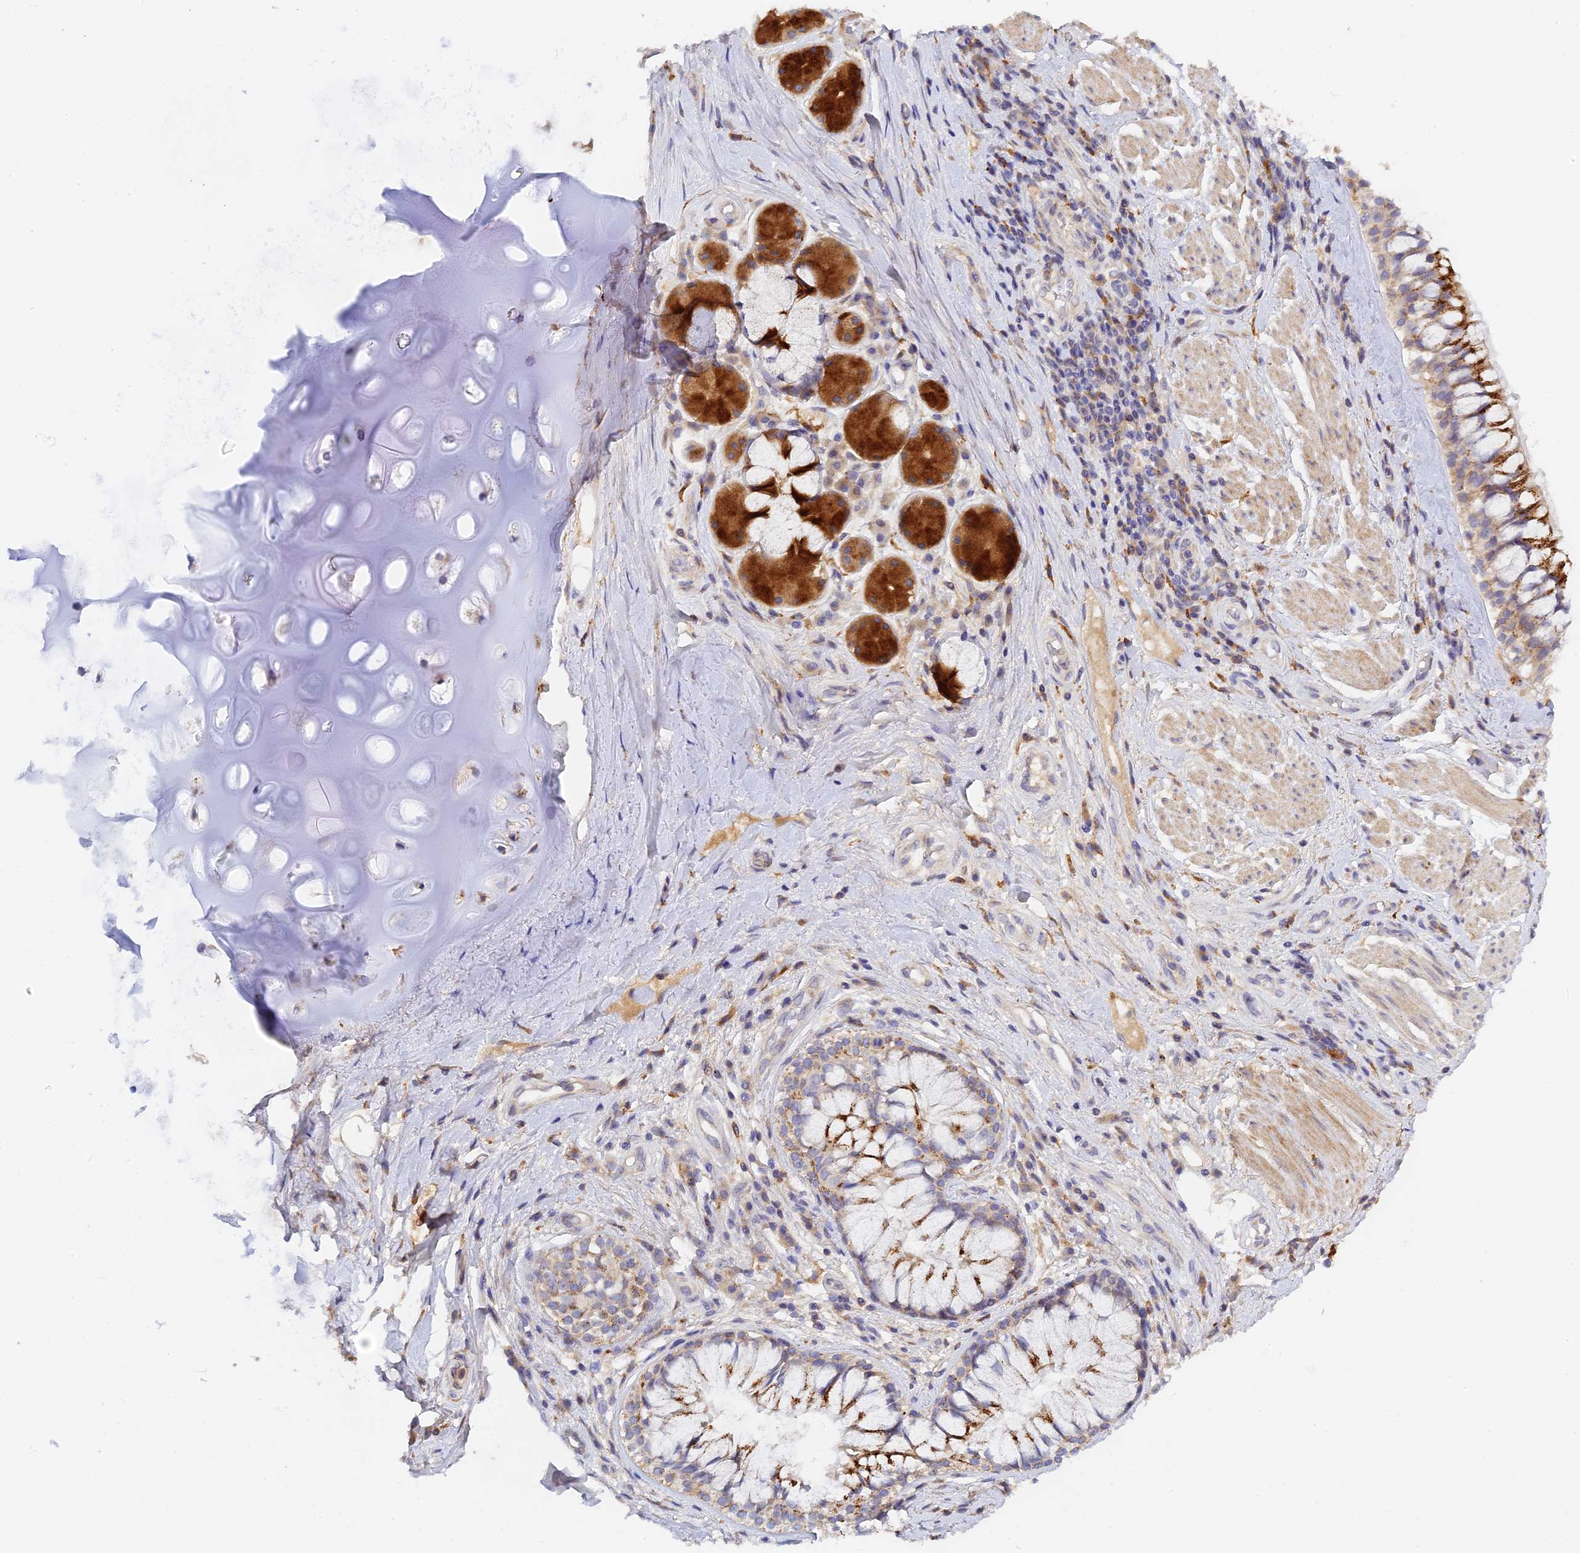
{"staining": {"intensity": "negative", "quantity": "none", "location": "none"}, "tissue": "adipose tissue", "cell_type": "Adipocytes", "image_type": "normal", "snomed": [{"axis": "morphology", "description": "Normal tissue, NOS"}, {"axis": "morphology", "description": "Squamous cell carcinoma, NOS"}, {"axis": "topography", "description": "Bronchus"}, {"axis": "topography", "description": "Lung"}], "caption": "IHC photomicrograph of normal adipose tissue: adipose tissue stained with DAB (3,3'-diaminobenzidine) reveals no significant protein expression in adipocytes.", "gene": "RPGRIP1L", "patient": {"sex": "male", "age": 64}}